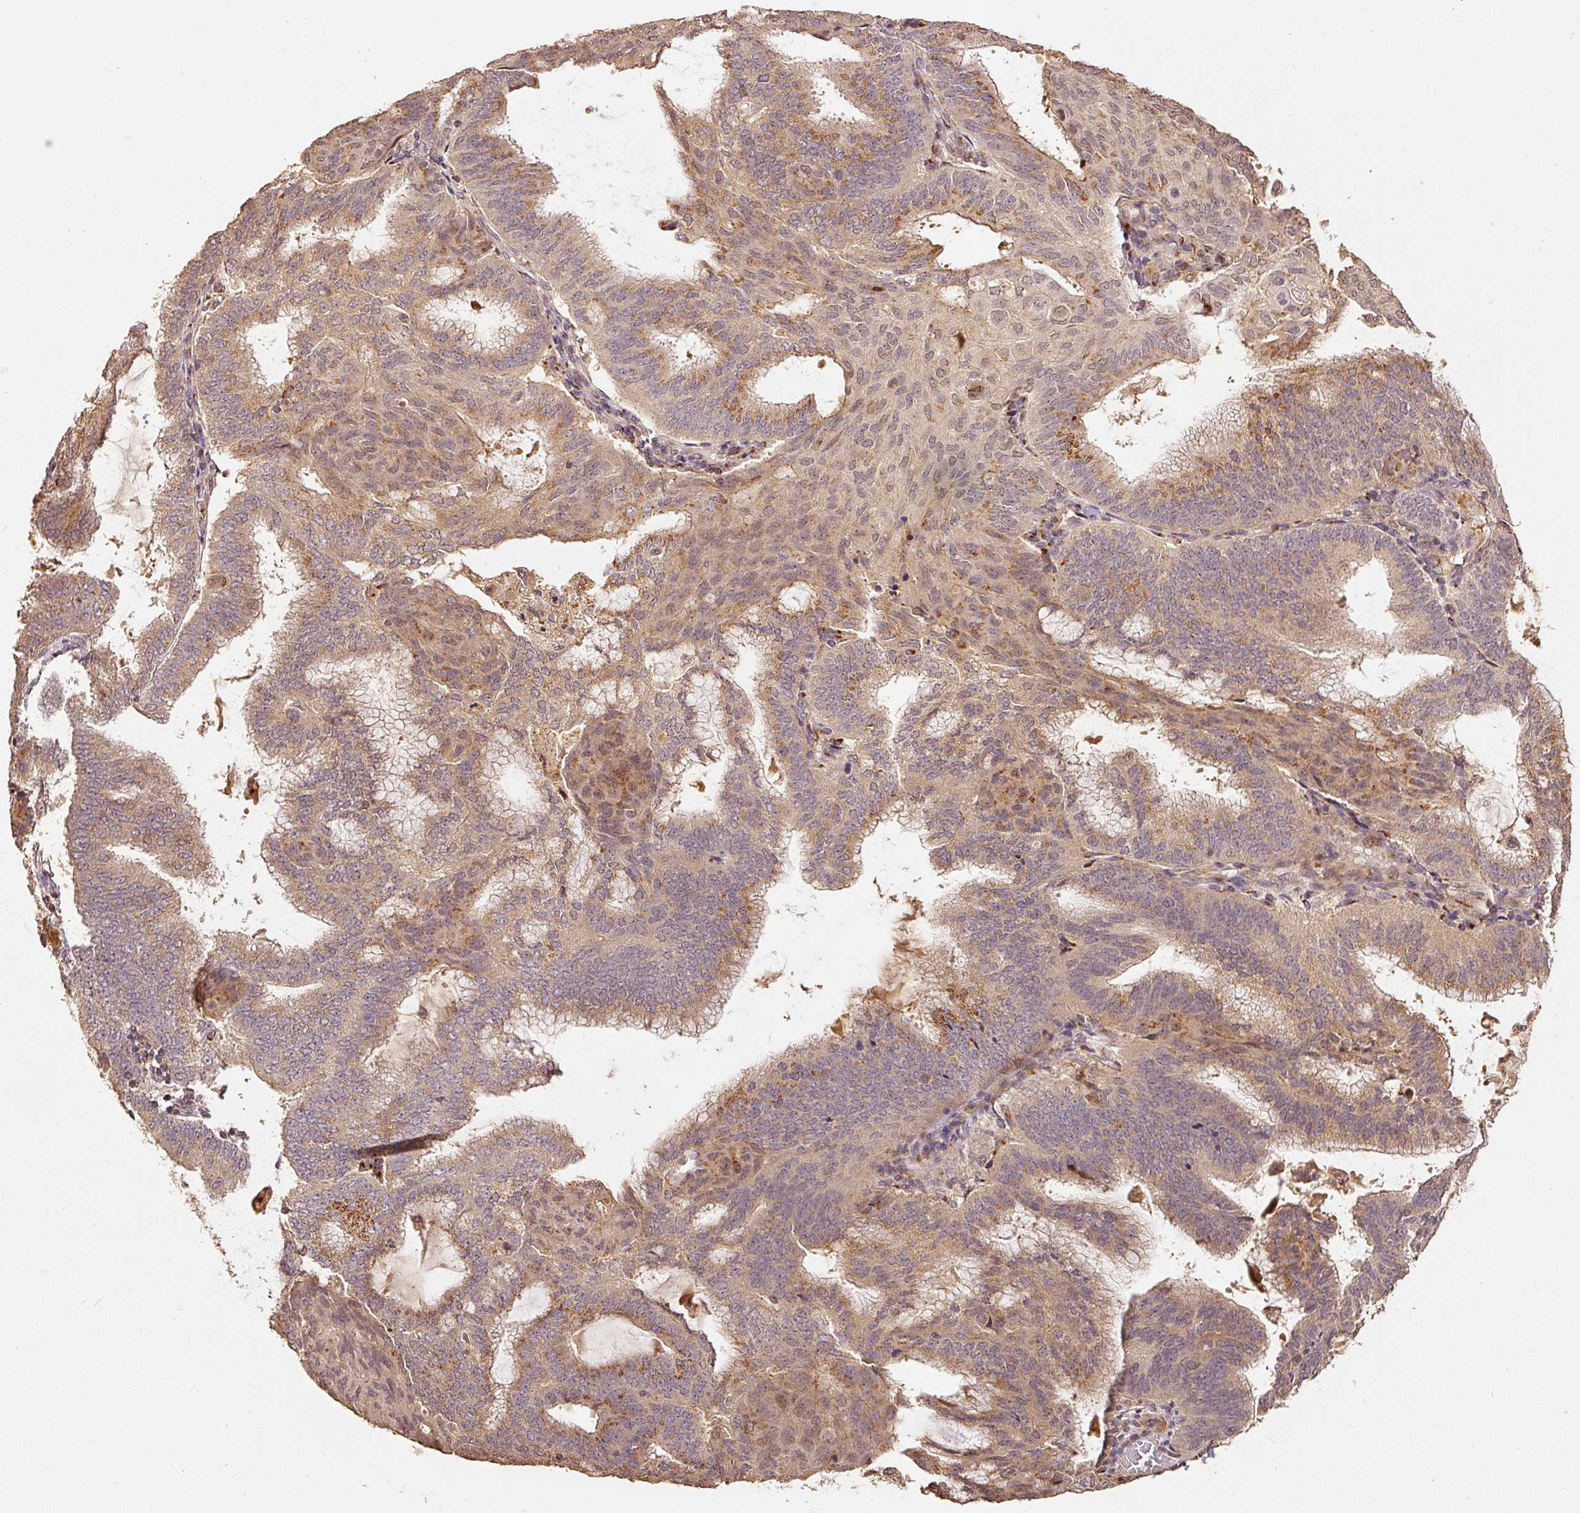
{"staining": {"intensity": "moderate", "quantity": ">75%", "location": "cytoplasmic/membranous"}, "tissue": "endometrial cancer", "cell_type": "Tumor cells", "image_type": "cancer", "snomed": [{"axis": "morphology", "description": "Adenocarcinoma, NOS"}, {"axis": "topography", "description": "Endometrium"}], "caption": "Immunohistochemical staining of human endometrial adenocarcinoma displays medium levels of moderate cytoplasmic/membranous positivity in about >75% of tumor cells. The protein of interest is shown in brown color, while the nuclei are stained blue.", "gene": "FUT8", "patient": {"sex": "female", "age": 49}}